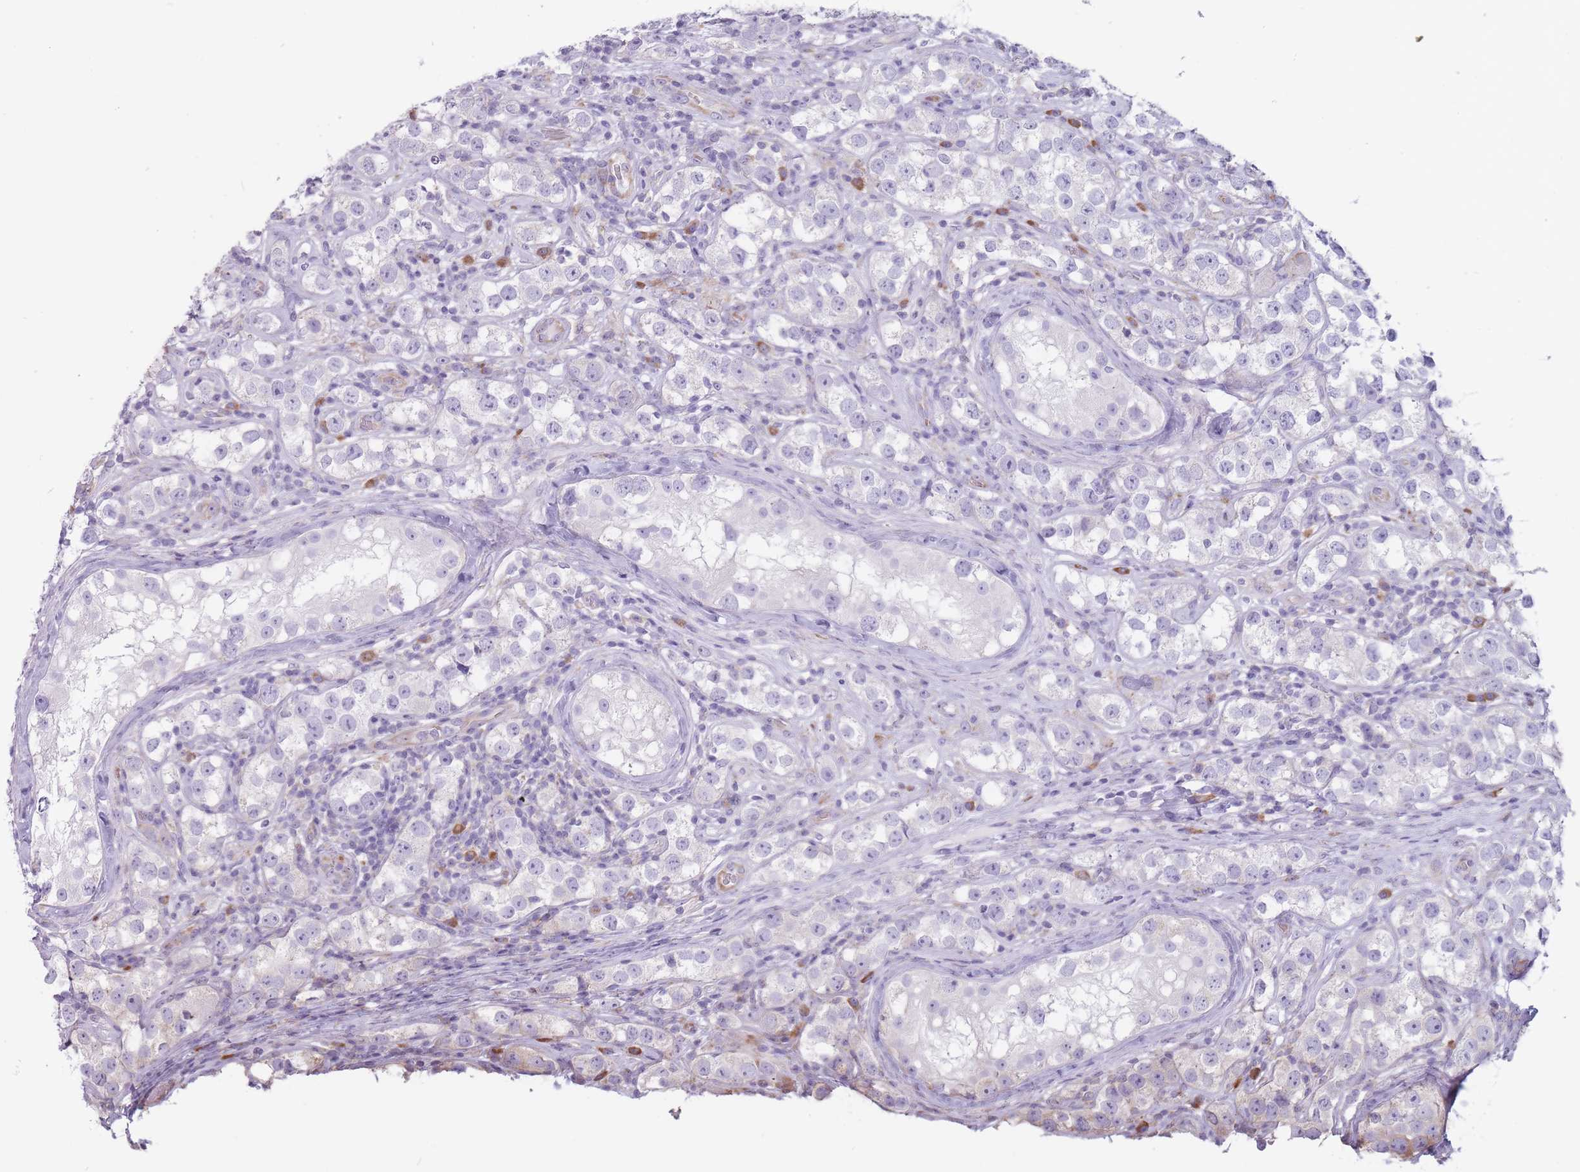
{"staining": {"intensity": "negative", "quantity": "none", "location": "none"}, "tissue": "testis cancer", "cell_type": "Tumor cells", "image_type": "cancer", "snomed": [{"axis": "morphology", "description": "Seminoma, NOS"}, {"axis": "topography", "description": "Testis"}], "caption": "Human seminoma (testis) stained for a protein using immunohistochemistry (IHC) reveals no staining in tumor cells.", "gene": "RPL18", "patient": {"sex": "male", "age": 28}}